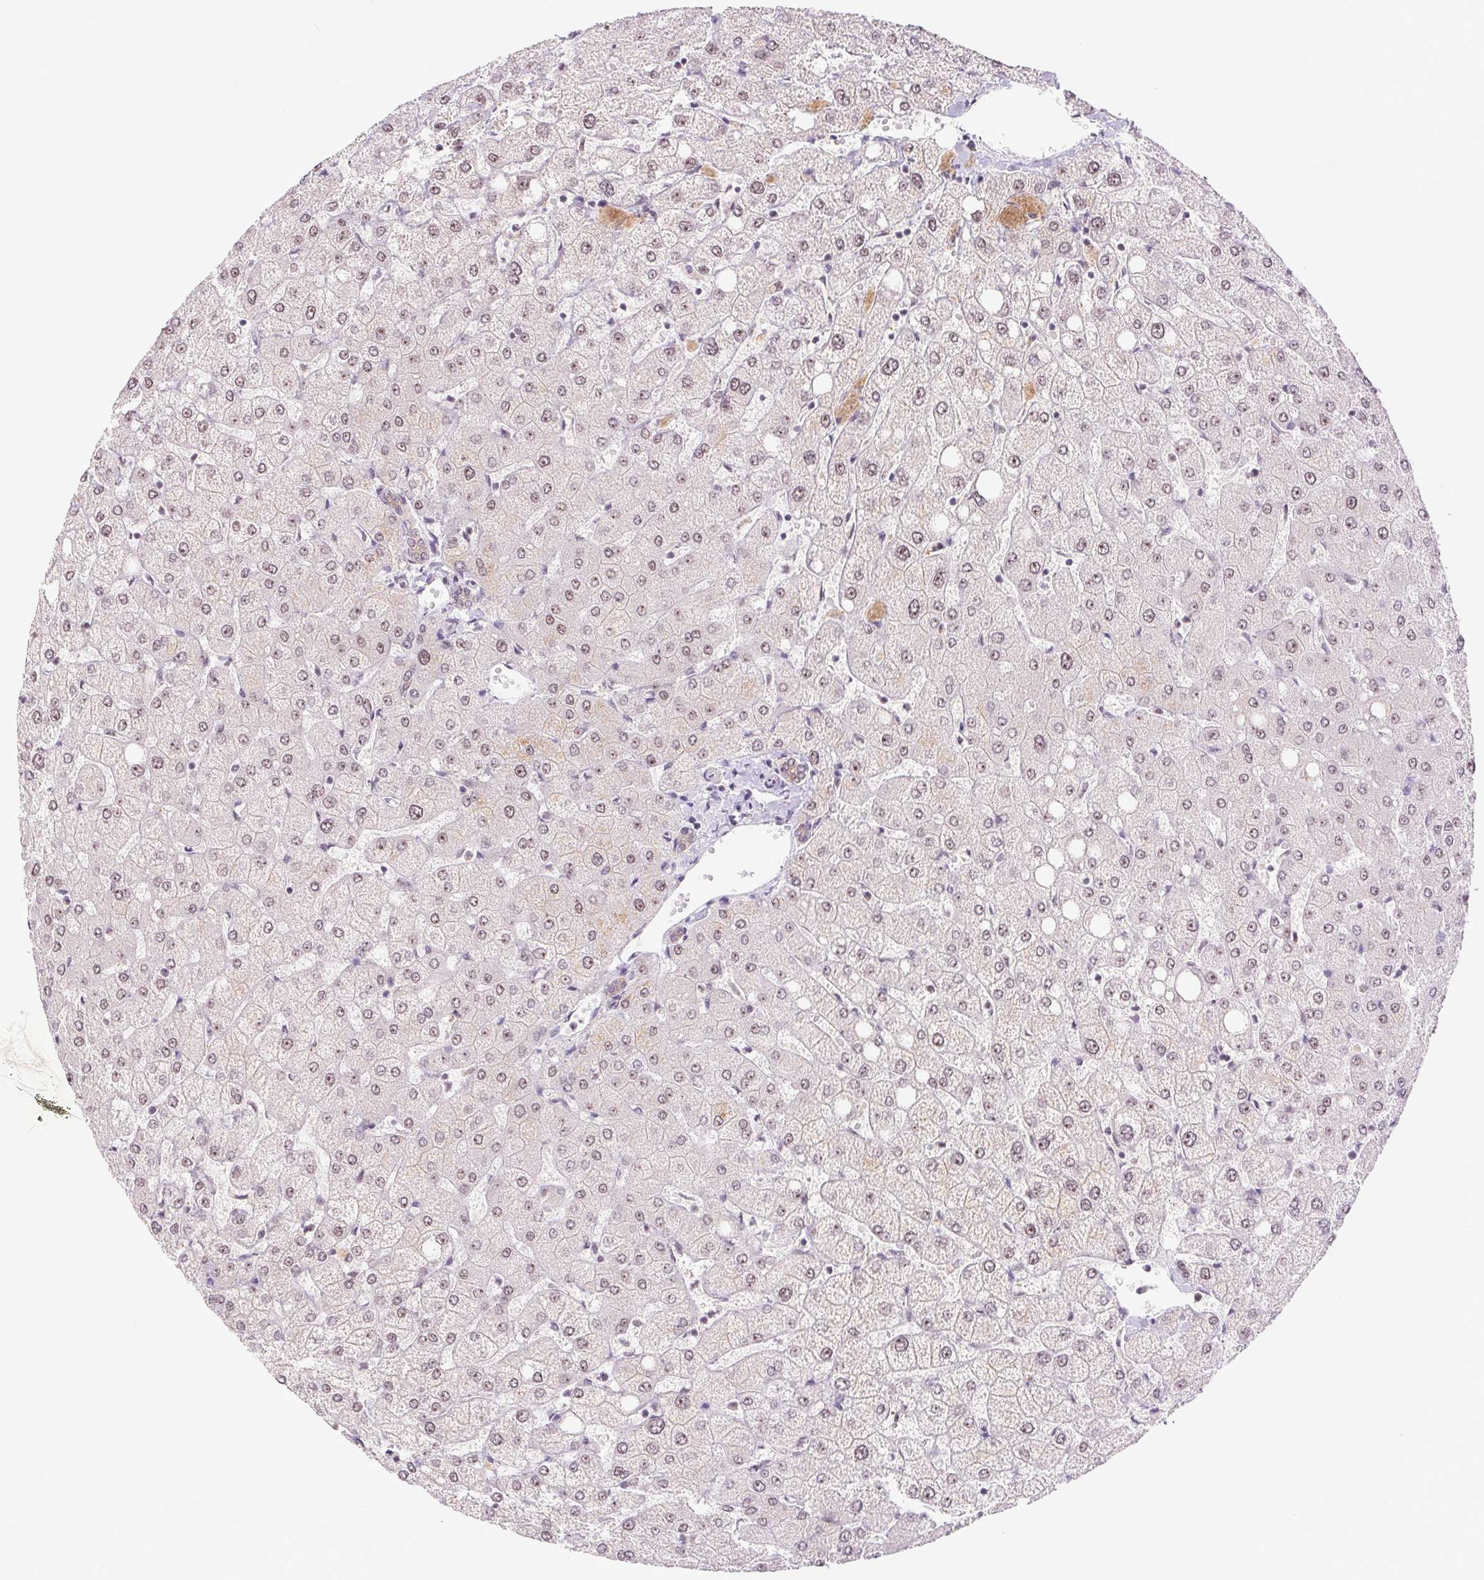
{"staining": {"intensity": "weak", "quantity": "<25%", "location": "cytoplasmic/membranous"}, "tissue": "liver", "cell_type": "Cholangiocytes", "image_type": "normal", "snomed": [{"axis": "morphology", "description": "Normal tissue, NOS"}, {"axis": "topography", "description": "Liver"}], "caption": "A high-resolution histopathology image shows immunohistochemistry staining of normal liver, which exhibits no significant staining in cholangiocytes.", "gene": "CWC25", "patient": {"sex": "female", "age": 54}}